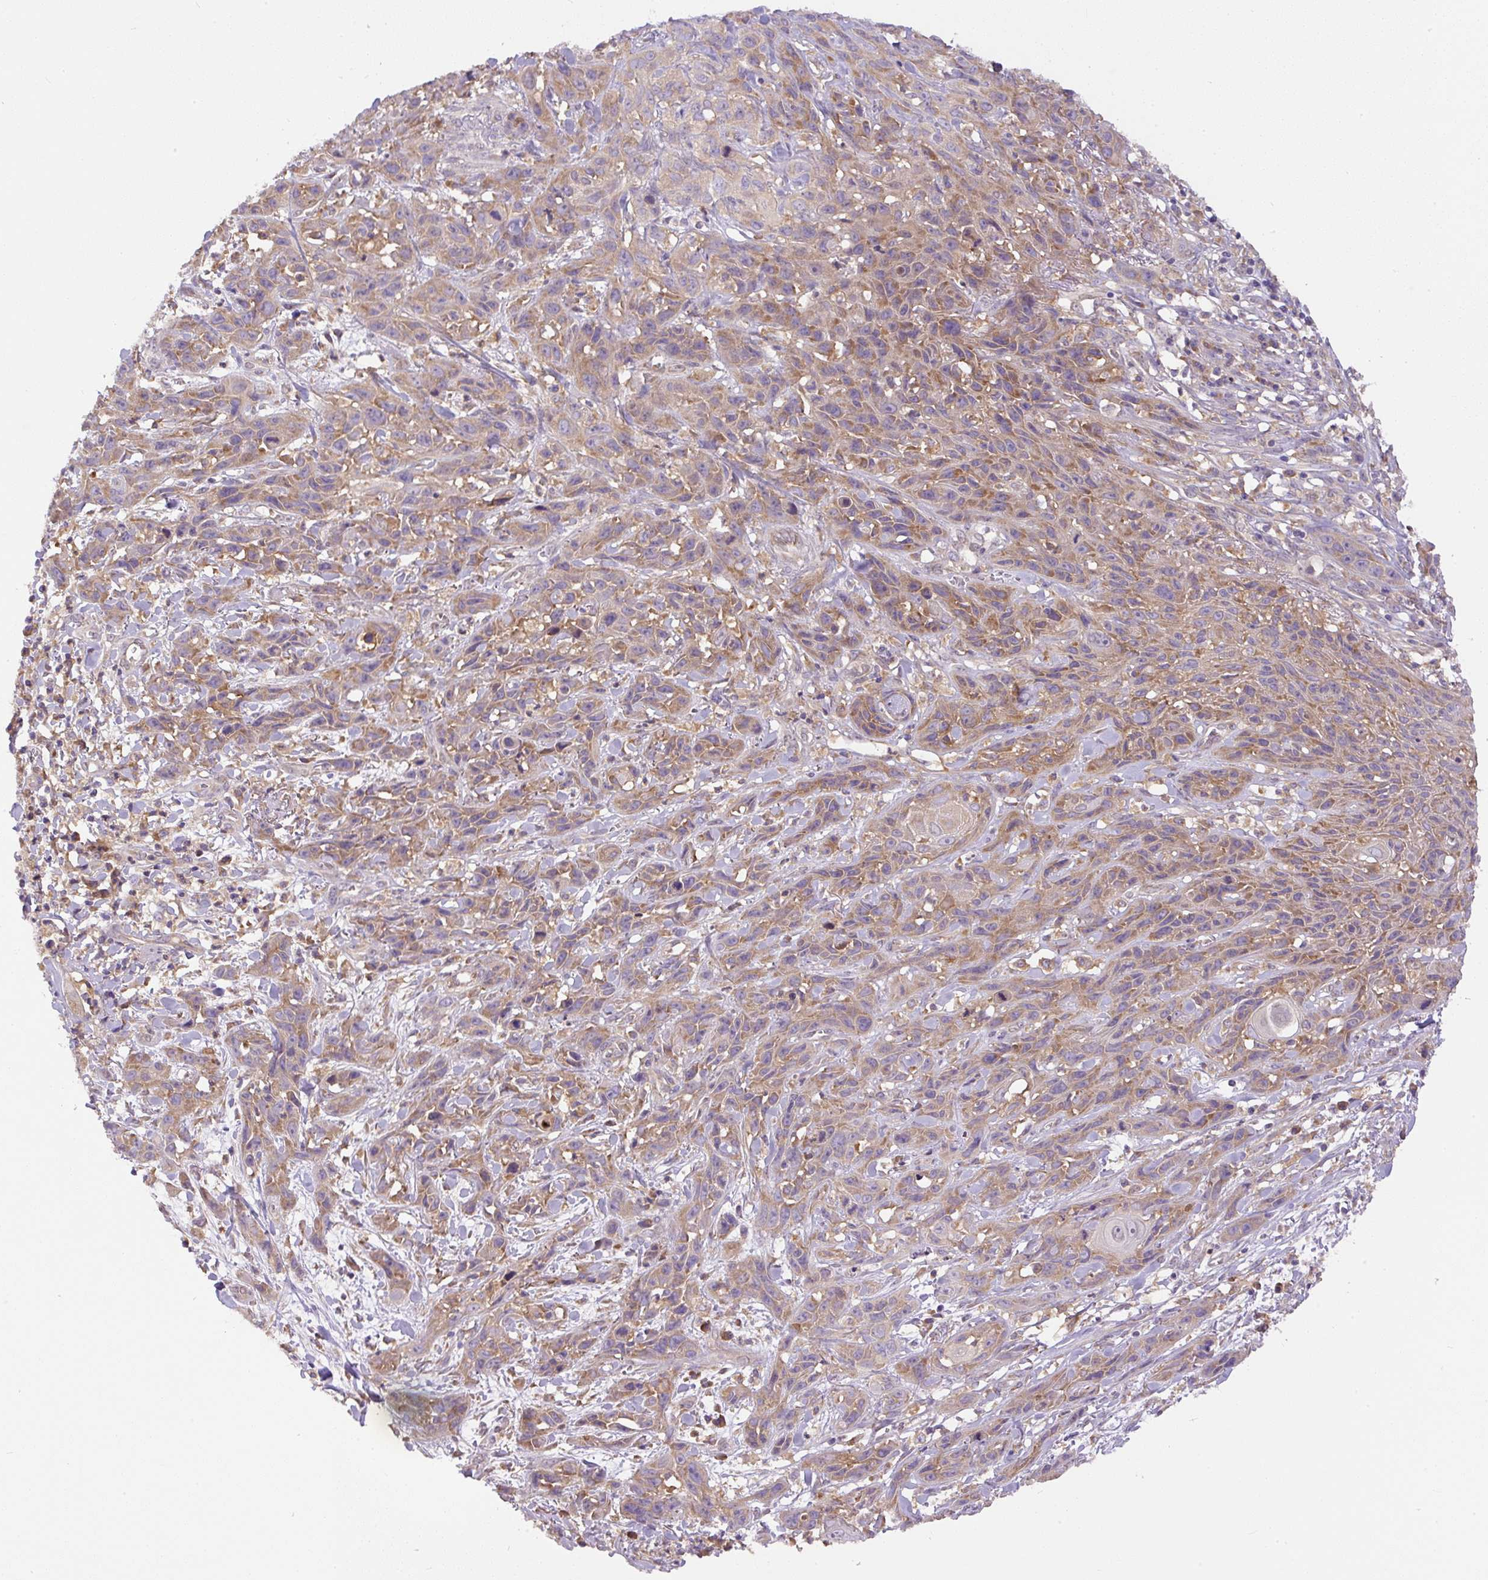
{"staining": {"intensity": "weak", "quantity": ">75%", "location": "cytoplasmic/membranous"}, "tissue": "skin cancer", "cell_type": "Tumor cells", "image_type": "cancer", "snomed": [{"axis": "morphology", "description": "Squamous cell carcinoma, NOS"}, {"axis": "topography", "description": "Skin"}, {"axis": "topography", "description": "Vulva"}], "caption": "High-power microscopy captured an immunohistochemistry (IHC) micrograph of skin squamous cell carcinoma, revealing weak cytoplasmic/membranous expression in approximately >75% of tumor cells.", "gene": "DAPK1", "patient": {"sex": "female", "age": 83}}